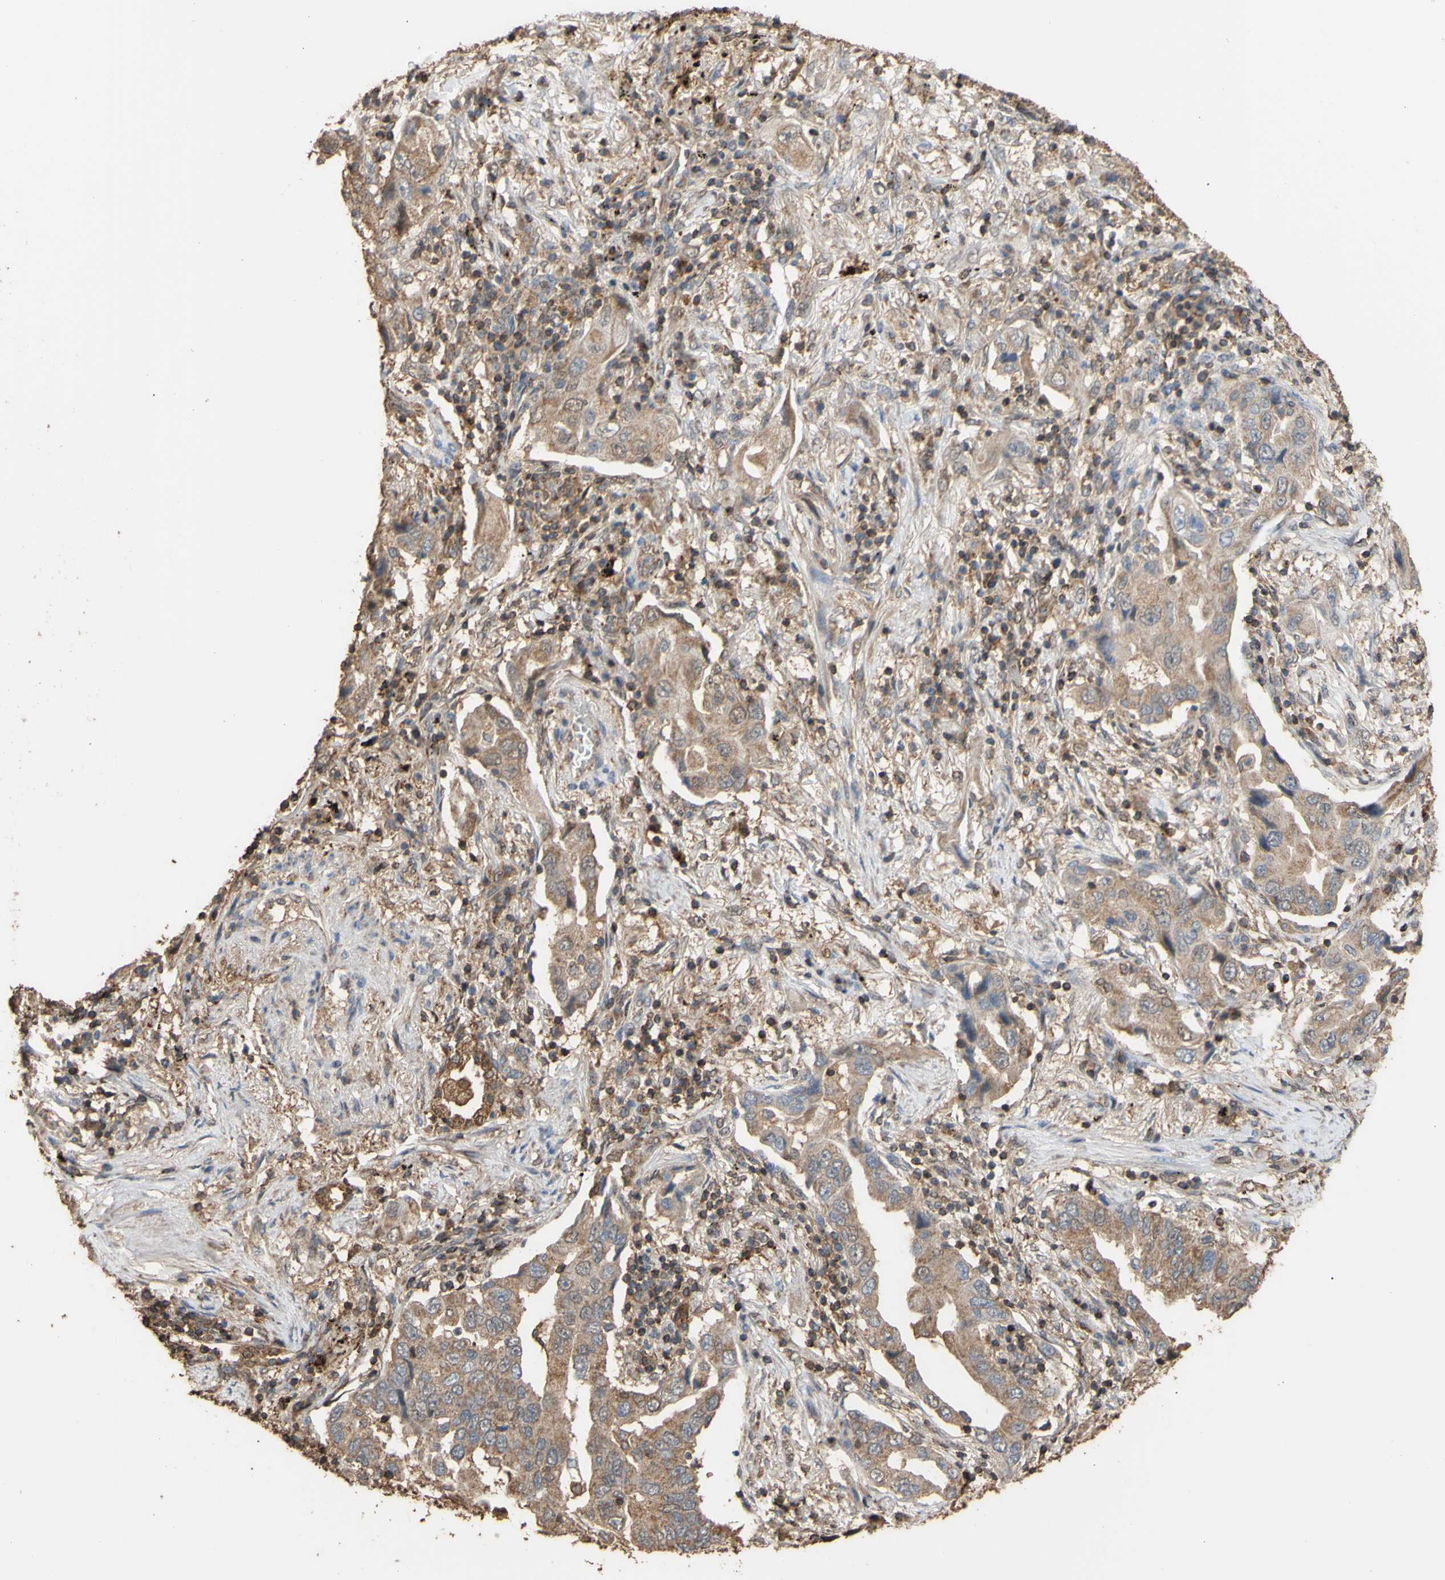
{"staining": {"intensity": "moderate", "quantity": ">75%", "location": "cytoplasmic/membranous"}, "tissue": "lung cancer", "cell_type": "Tumor cells", "image_type": "cancer", "snomed": [{"axis": "morphology", "description": "Adenocarcinoma, NOS"}, {"axis": "topography", "description": "Lung"}], "caption": "There is medium levels of moderate cytoplasmic/membranous staining in tumor cells of lung cancer, as demonstrated by immunohistochemical staining (brown color).", "gene": "ALDH9A1", "patient": {"sex": "female", "age": 65}}